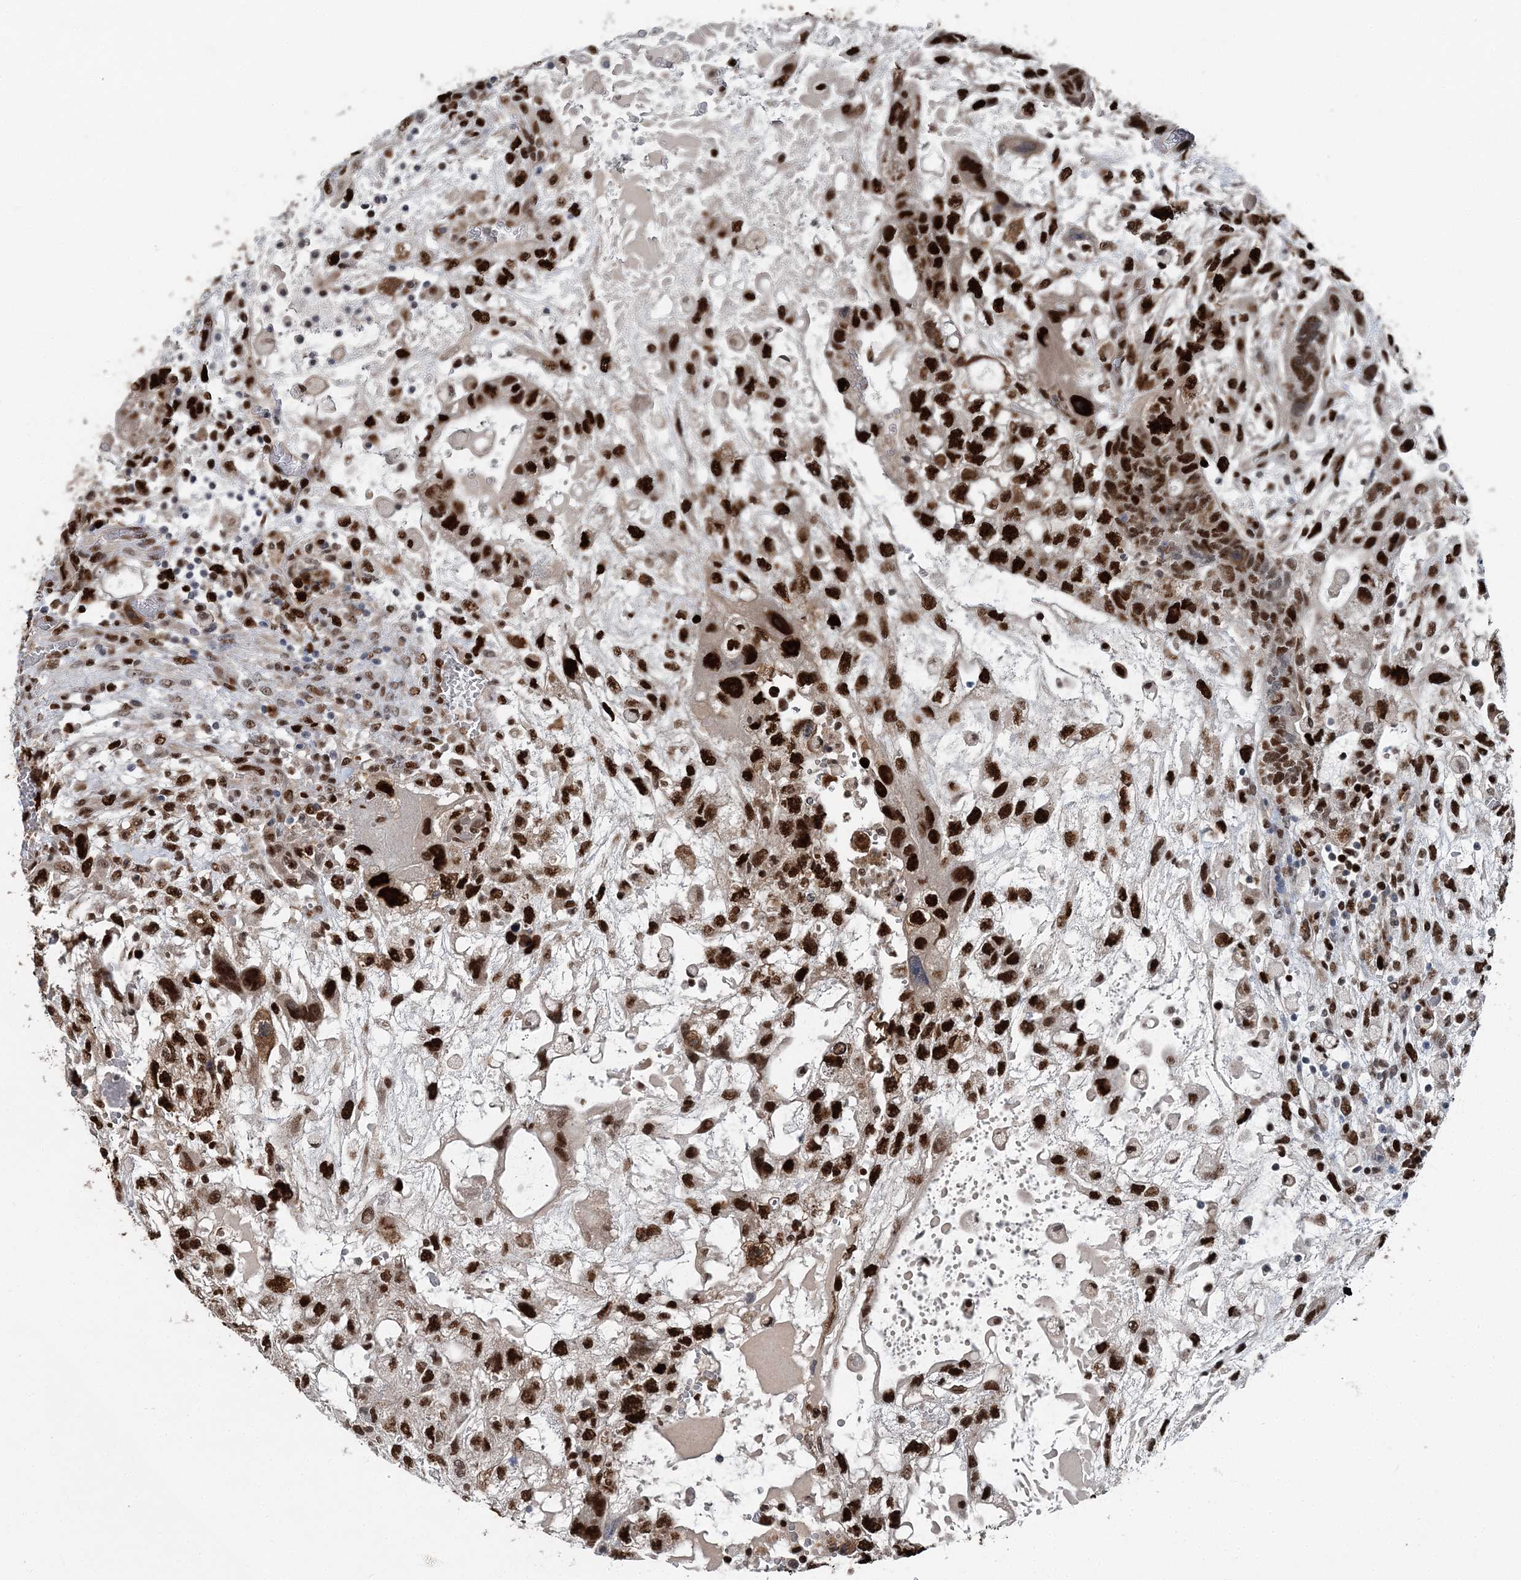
{"staining": {"intensity": "strong", "quantity": ">75%", "location": "nuclear"}, "tissue": "testis cancer", "cell_type": "Tumor cells", "image_type": "cancer", "snomed": [{"axis": "morphology", "description": "Carcinoma, Embryonal, NOS"}, {"axis": "topography", "description": "Testis"}], "caption": "Strong nuclear staining is identified in approximately >75% of tumor cells in testis embryonal carcinoma. Nuclei are stained in blue.", "gene": "HAT1", "patient": {"sex": "male", "age": 36}}